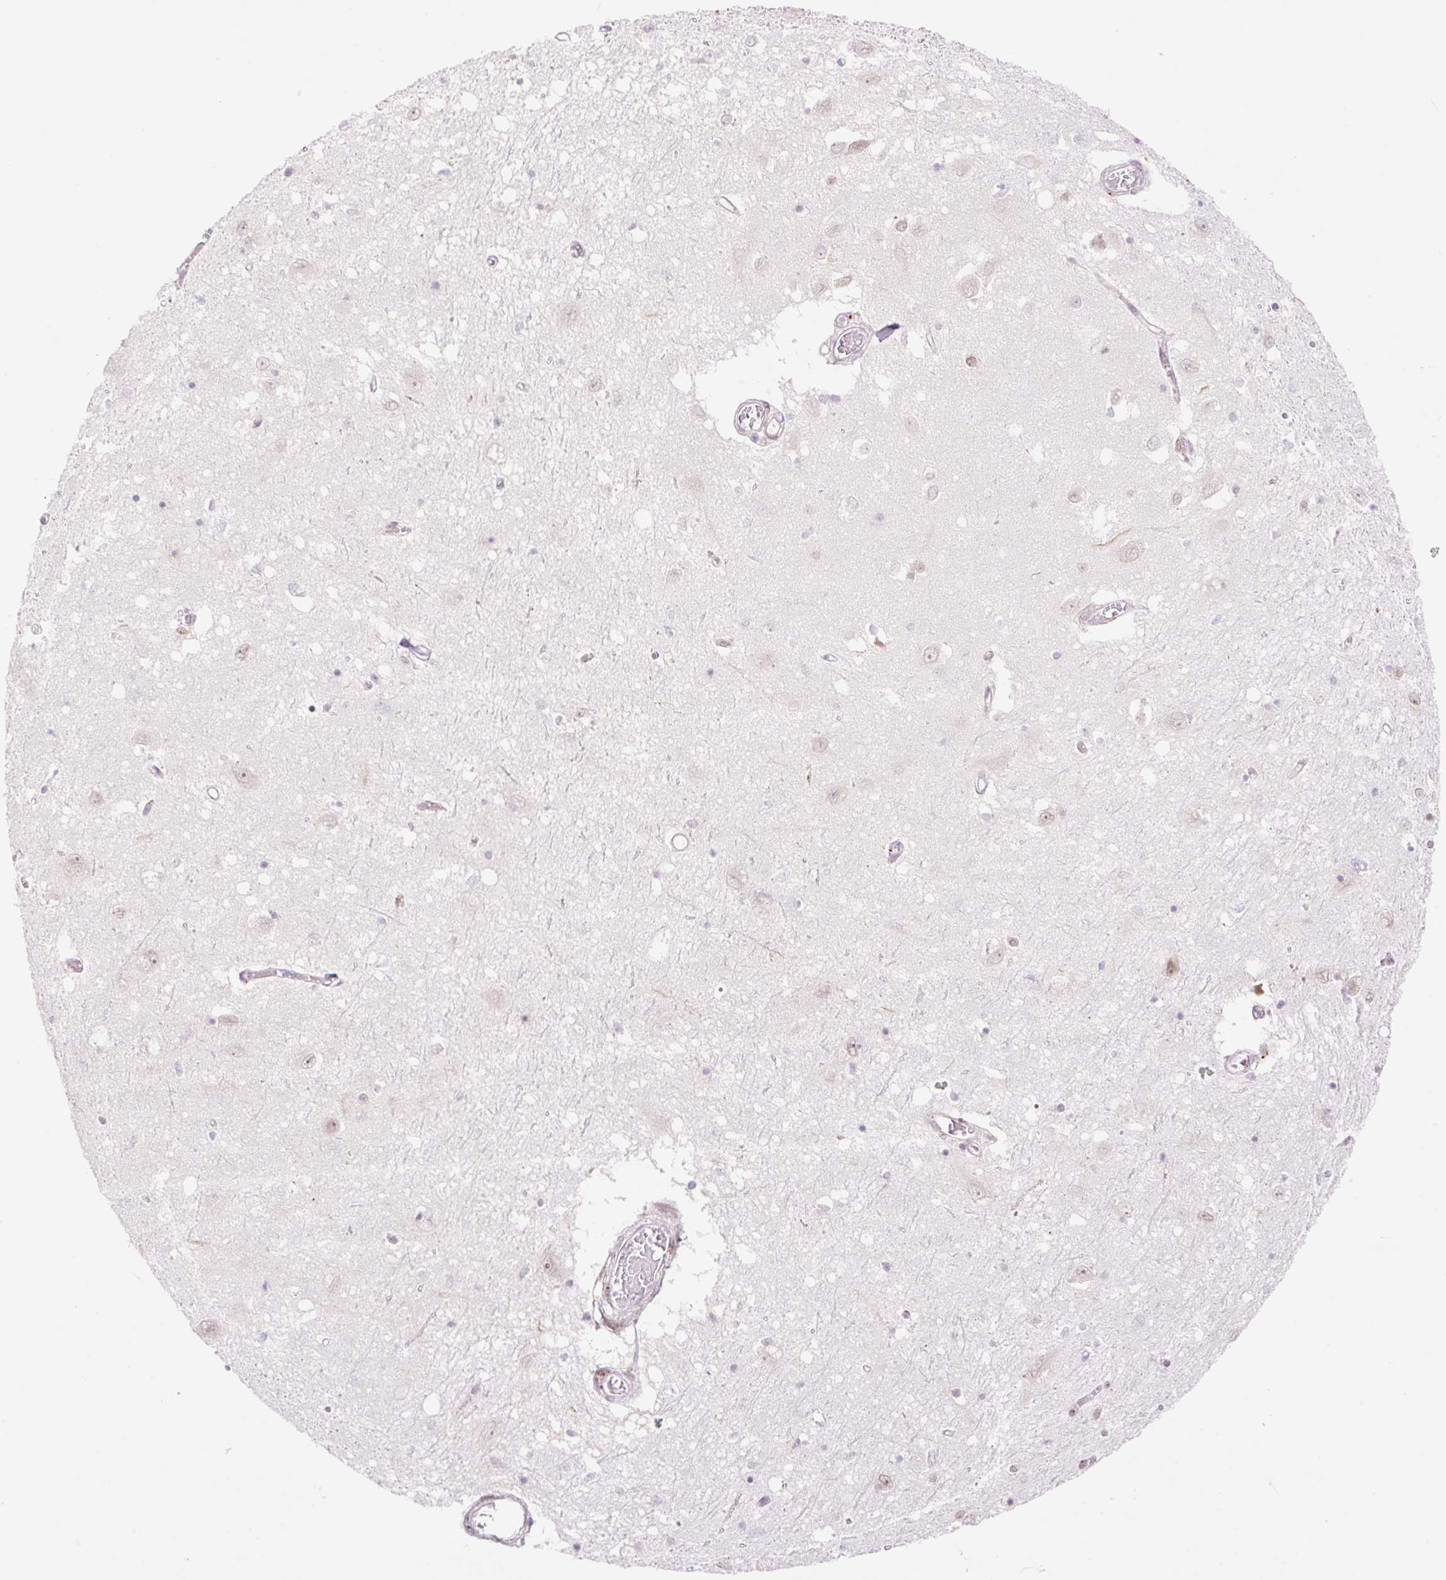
{"staining": {"intensity": "negative", "quantity": "none", "location": "none"}, "tissue": "caudate", "cell_type": "Glial cells", "image_type": "normal", "snomed": [{"axis": "morphology", "description": "Normal tissue, NOS"}, {"axis": "topography", "description": "Lateral ventricle wall"}], "caption": "Immunohistochemistry (IHC) photomicrograph of unremarkable human caudate stained for a protein (brown), which exhibits no positivity in glial cells.", "gene": "ENSG00000264668", "patient": {"sex": "male", "age": 70}}